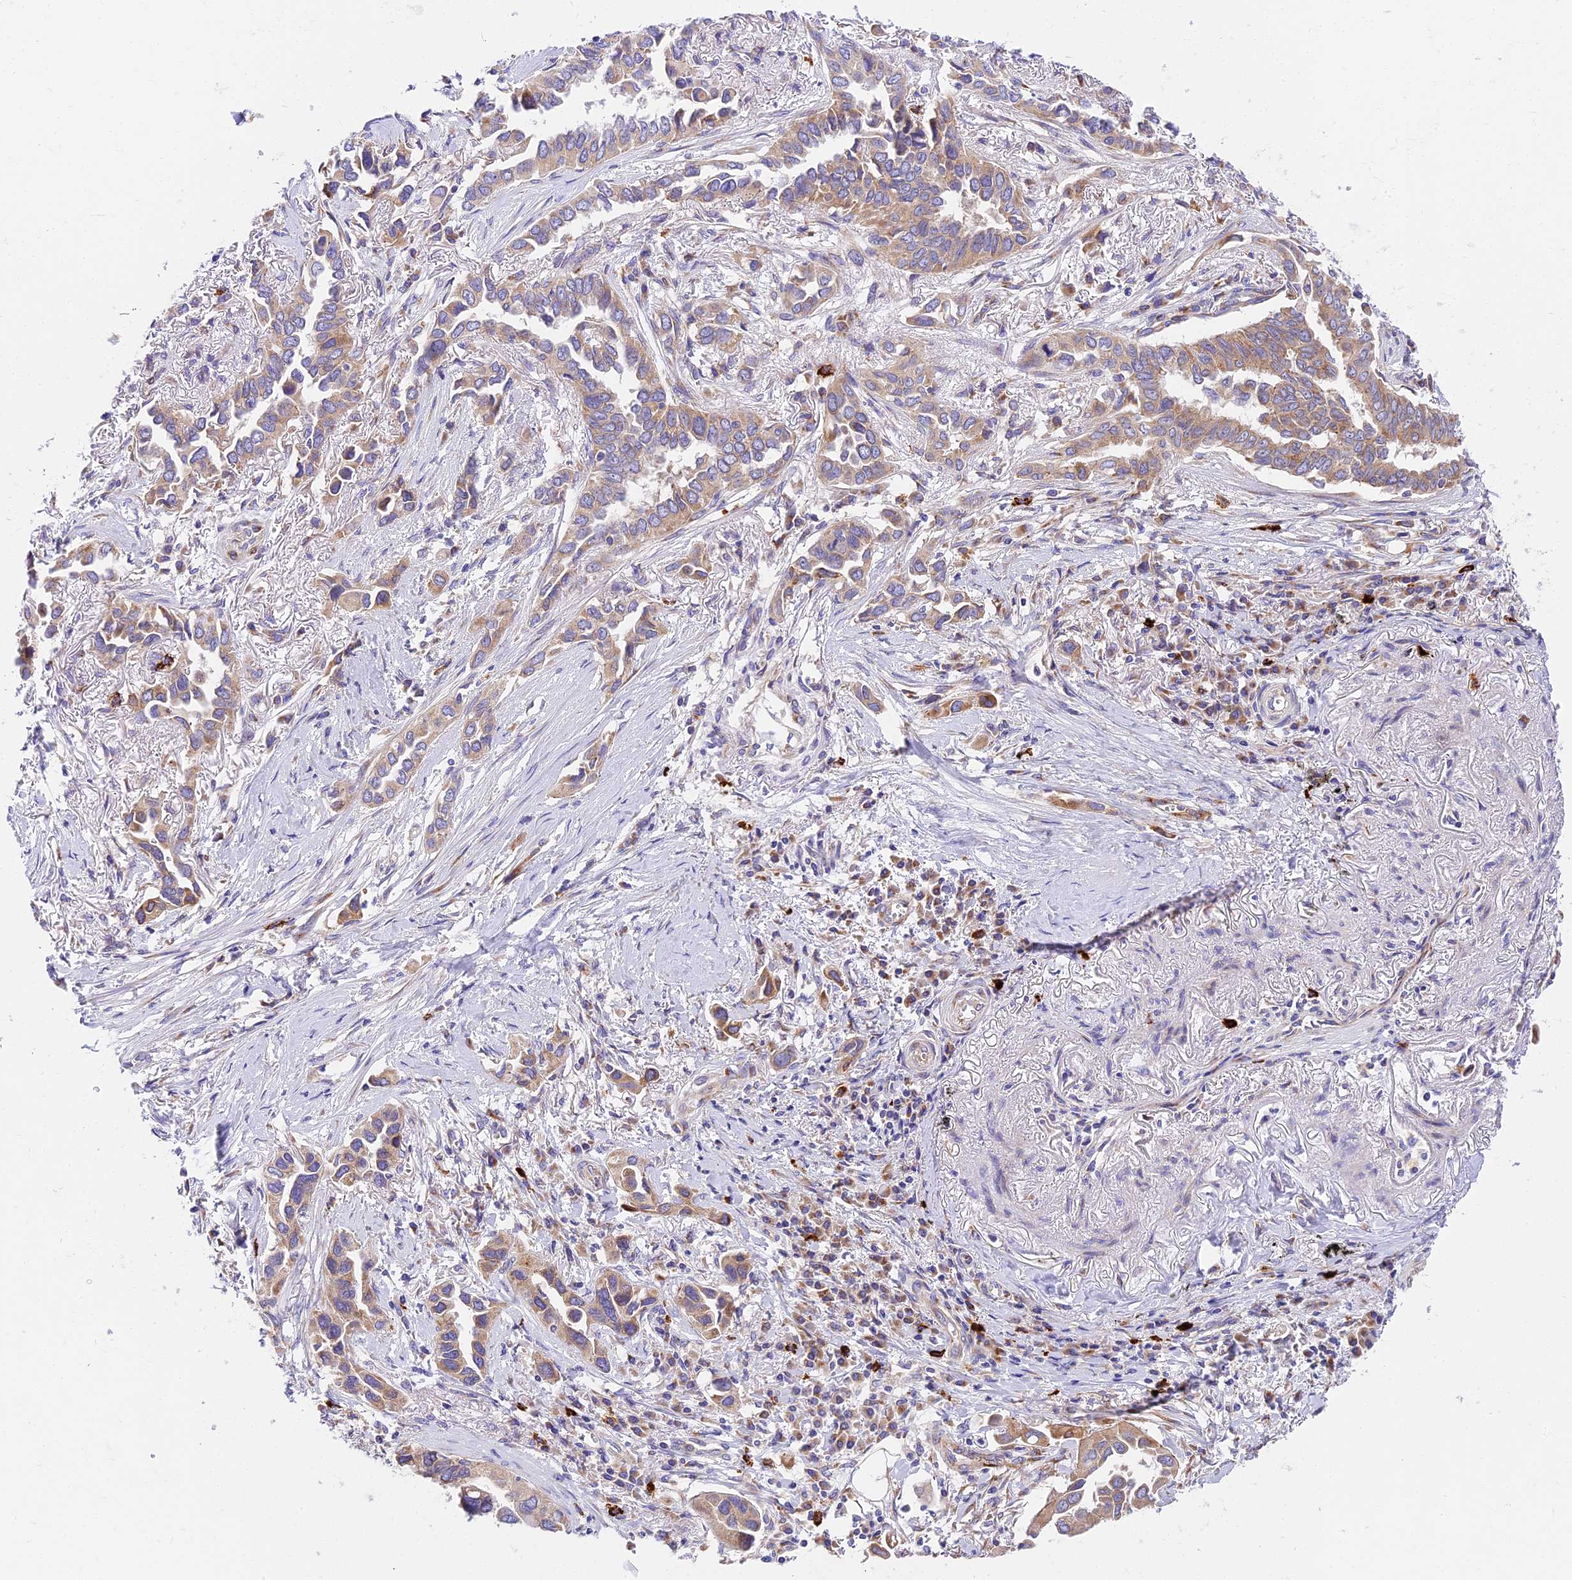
{"staining": {"intensity": "weak", "quantity": "25%-75%", "location": "cytoplasmic/membranous"}, "tissue": "lung cancer", "cell_type": "Tumor cells", "image_type": "cancer", "snomed": [{"axis": "morphology", "description": "Adenocarcinoma, NOS"}, {"axis": "topography", "description": "Lung"}], "caption": "Protein analysis of lung adenocarcinoma tissue reveals weak cytoplasmic/membranous positivity in about 25%-75% of tumor cells.", "gene": "MRAS", "patient": {"sex": "female", "age": 76}}